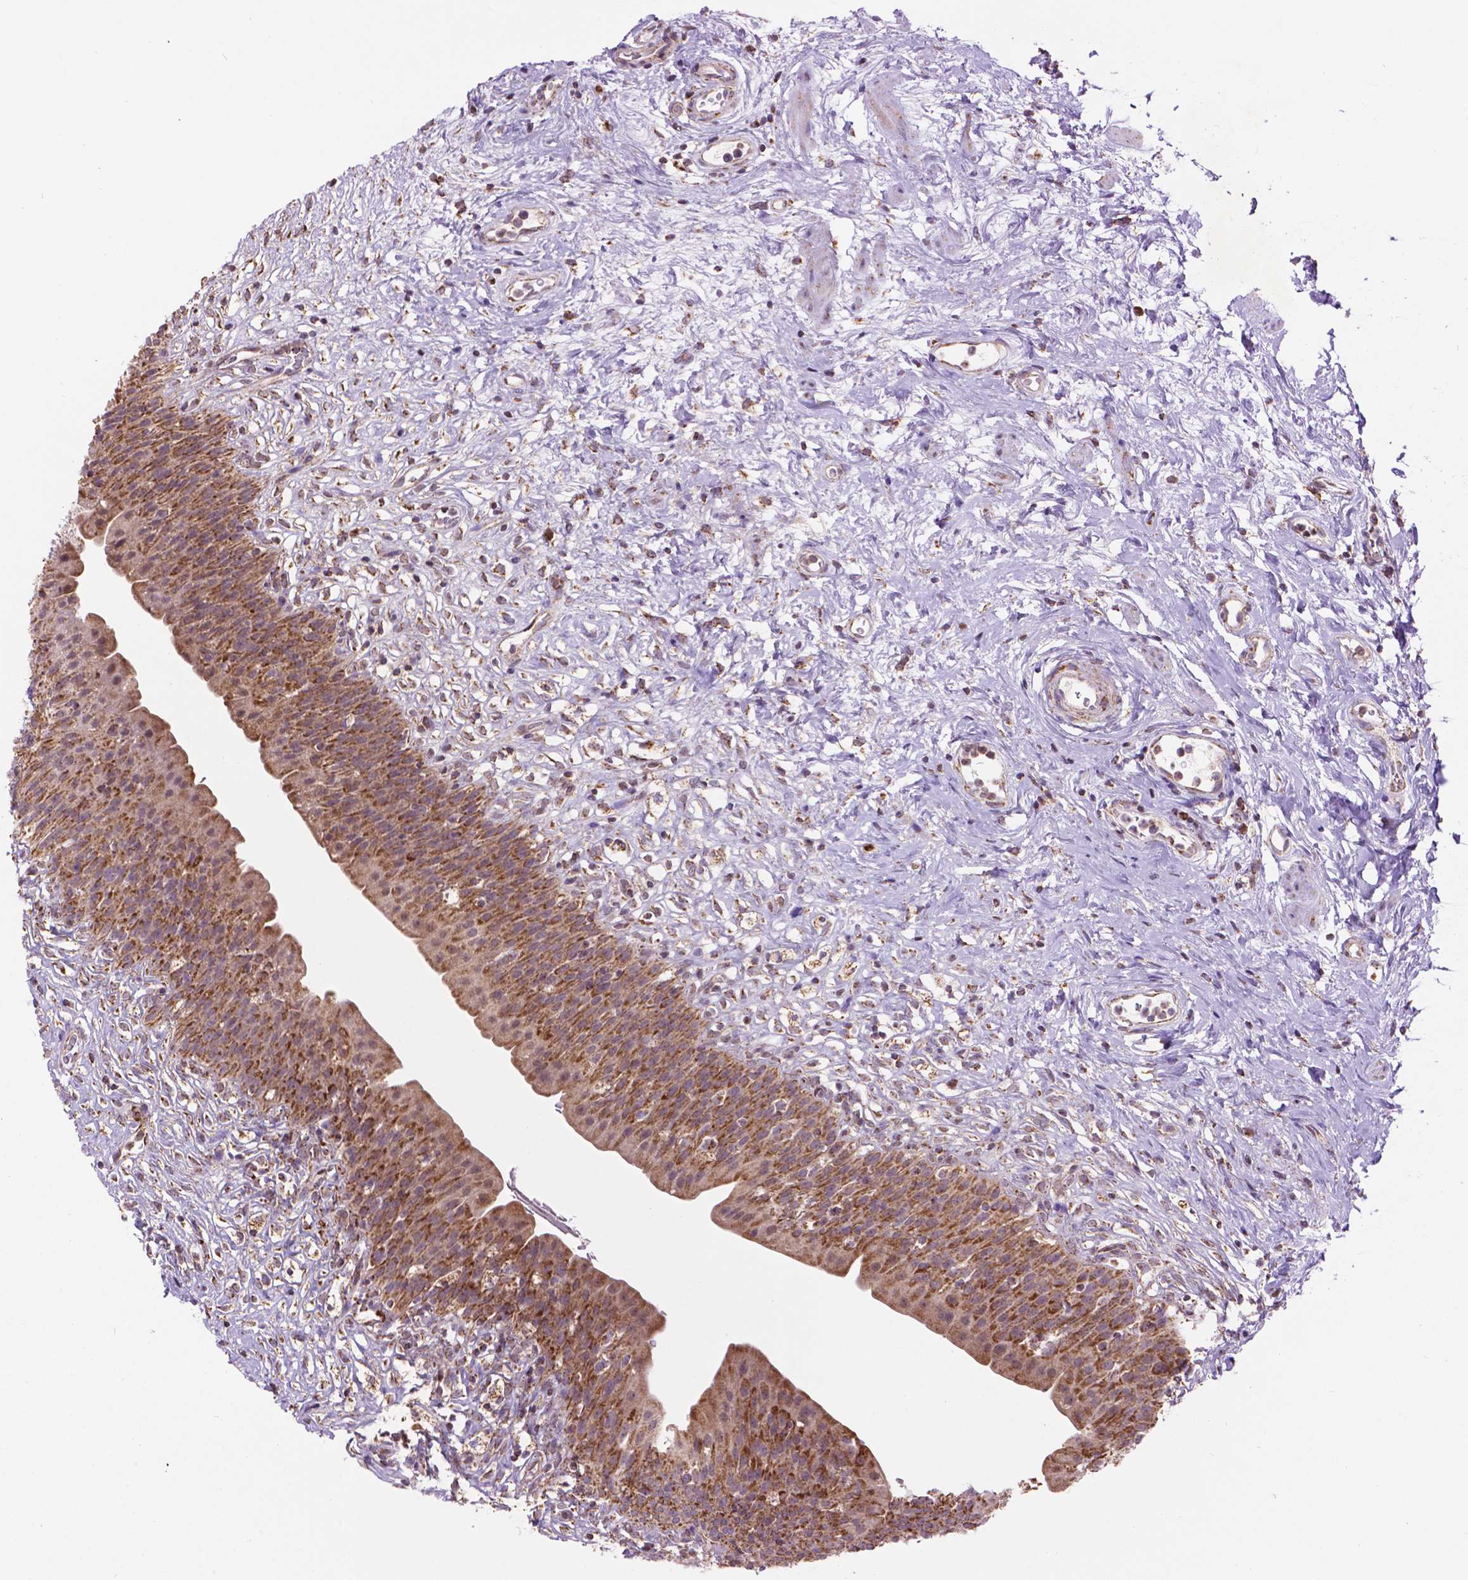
{"staining": {"intensity": "strong", "quantity": ">75%", "location": "cytoplasmic/membranous"}, "tissue": "urinary bladder", "cell_type": "Urothelial cells", "image_type": "normal", "snomed": [{"axis": "morphology", "description": "Normal tissue, NOS"}, {"axis": "topography", "description": "Urinary bladder"}], "caption": "An immunohistochemistry (IHC) histopathology image of normal tissue is shown. Protein staining in brown highlights strong cytoplasmic/membranous positivity in urinary bladder within urothelial cells.", "gene": "PYCR3", "patient": {"sex": "male", "age": 76}}